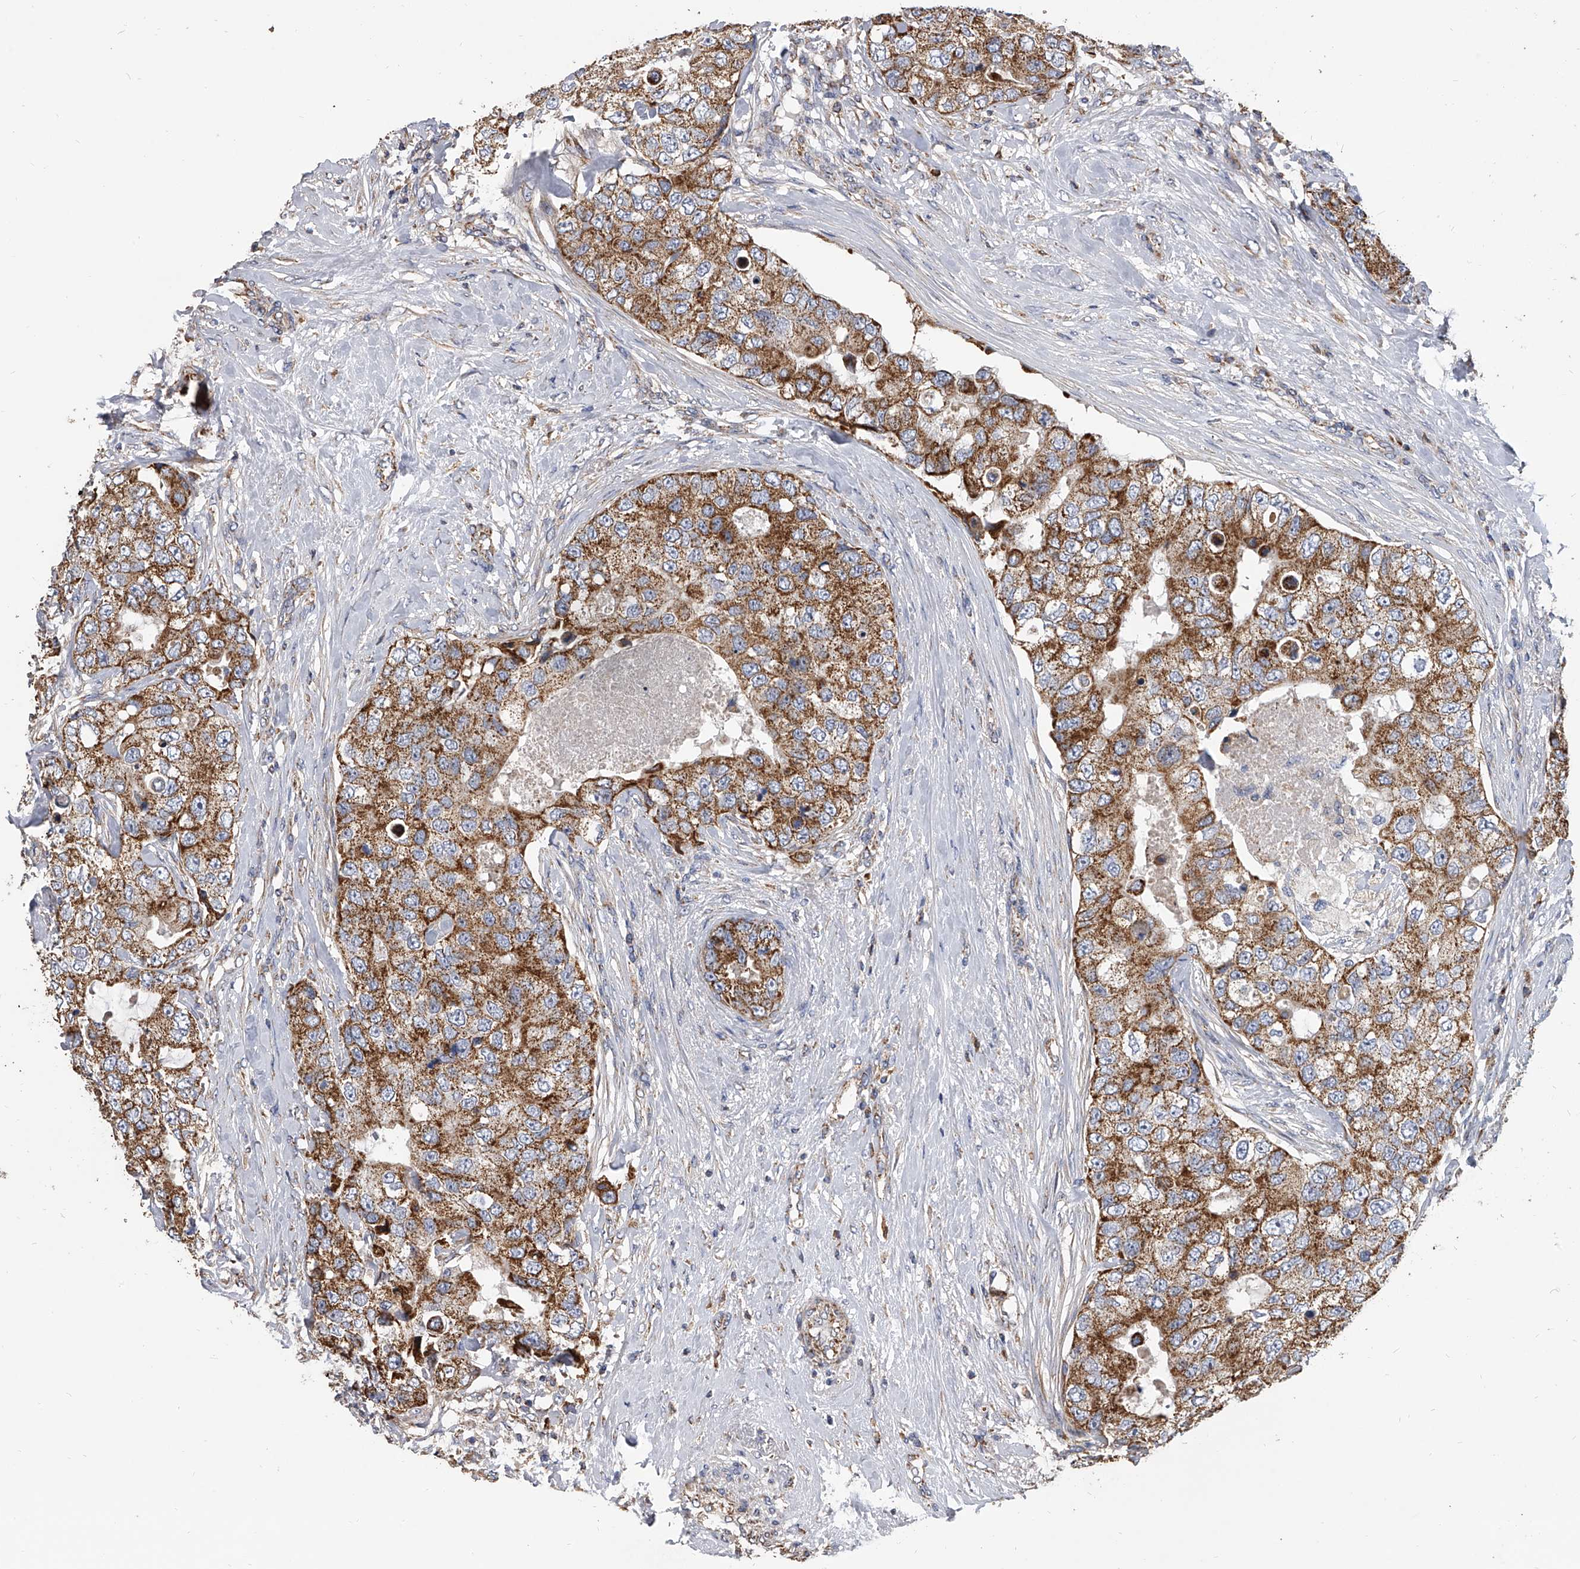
{"staining": {"intensity": "moderate", "quantity": ">75%", "location": "cytoplasmic/membranous"}, "tissue": "breast cancer", "cell_type": "Tumor cells", "image_type": "cancer", "snomed": [{"axis": "morphology", "description": "Duct carcinoma"}, {"axis": "topography", "description": "Breast"}], "caption": "Moderate cytoplasmic/membranous protein positivity is identified in approximately >75% of tumor cells in breast cancer (infiltrating ductal carcinoma). (IHC, brightfield microscopy, high magnification).", "gene": "MRPL28", "patient": {"sex": "female", "age": 62}}